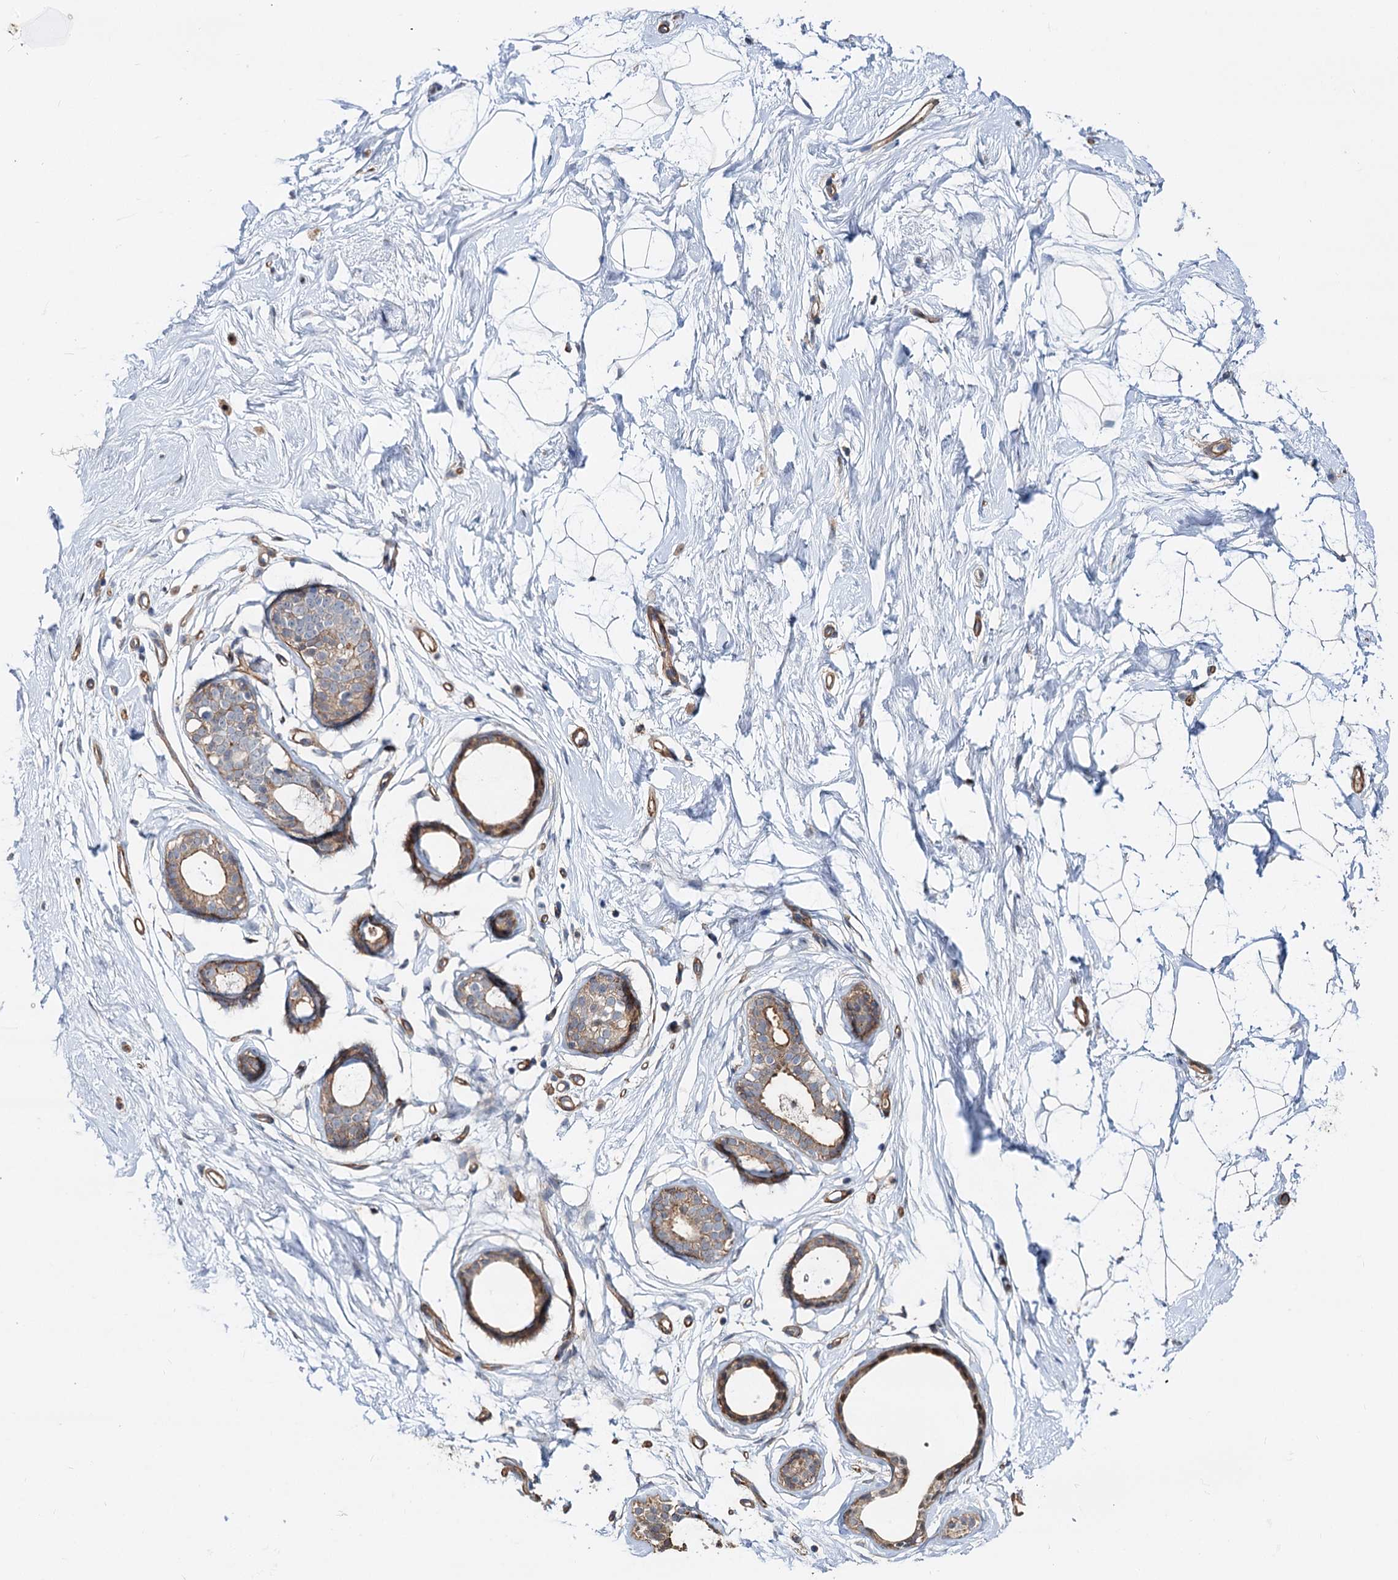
{"staining": {"intensity": "negative", "quantity": "none", "location": "none"}, "tissue": "breast", "cell_type": "Adipocytes", "image_type": "normal", "snomed": [{"axis": "morphology", "description": "Normal tissue, NOS"}, {"axis": "morphology", "description": "Adenoma, NOS"}, {"axis": "topography", "description": "Breast"}], "caption": "Breast was stained to show a protein in brown. There is no significant expression in adipocytes. (DAB (3,3'-diaminobenzidine) immunohistochemistry (IHC) with hematoxylin counter stain).", "gene": "PTDSS2", "patient": {"sex": "female", "age": 23}}